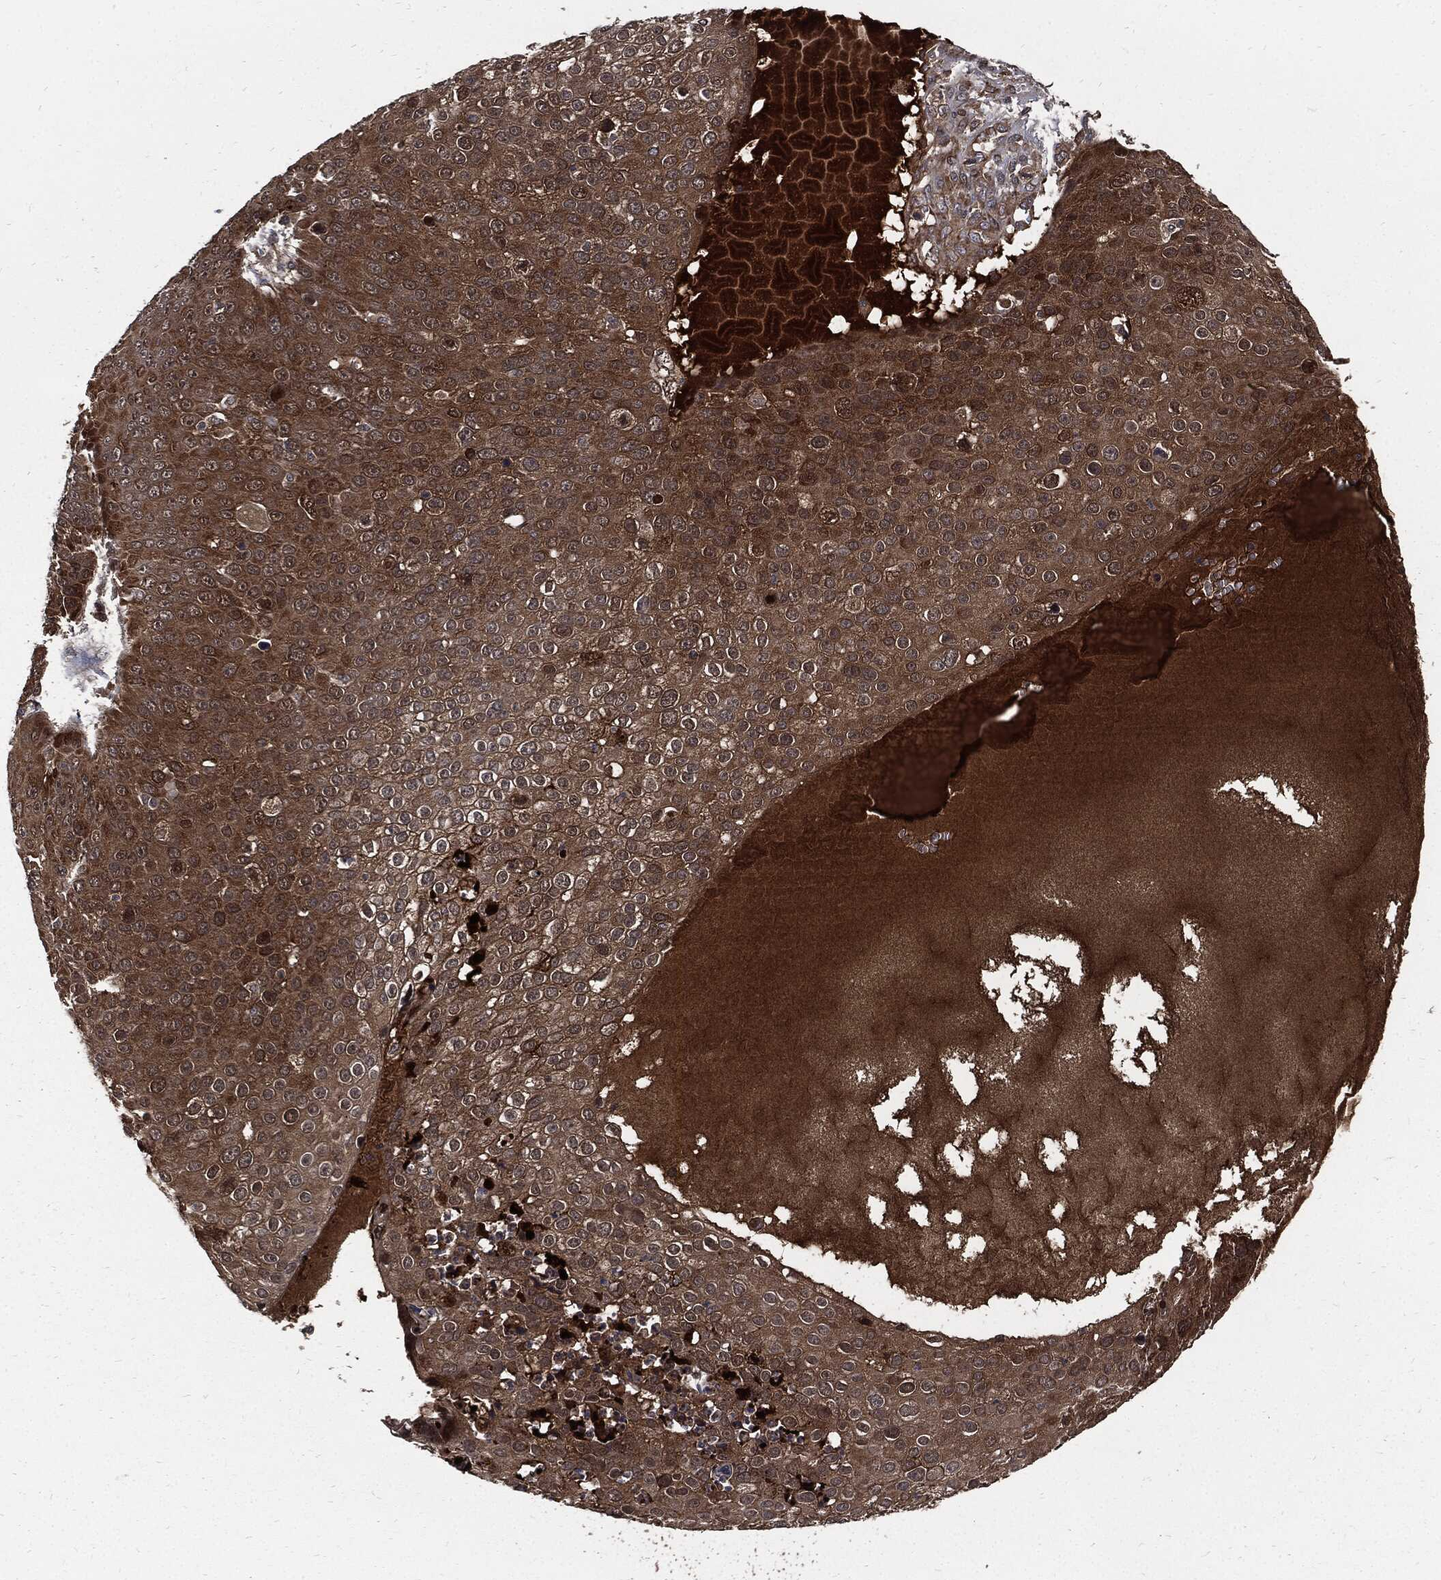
{"staining": {"intensity": "strong", "quantity": "25%-75%", "location": "cytoplasmic/membranous"}, "tissue": "skin cancer", "cell_type": "Tumor cells", "image_type": "cancer", "snomed": [{"axis": "morphology", "description": "Squamous cell carcinoma, NOS"}, {"axis": "topography", "description": "Skin"}], "caption": "Human skin cancer (squamous cell carcinoma) stained for a protein (brown) shows strong cytoplasmic/membranous positive expression in approximately 25%-75% of tumor cells.", "gene": "CLU", "patient": {"sex": "male", "age": 71}}